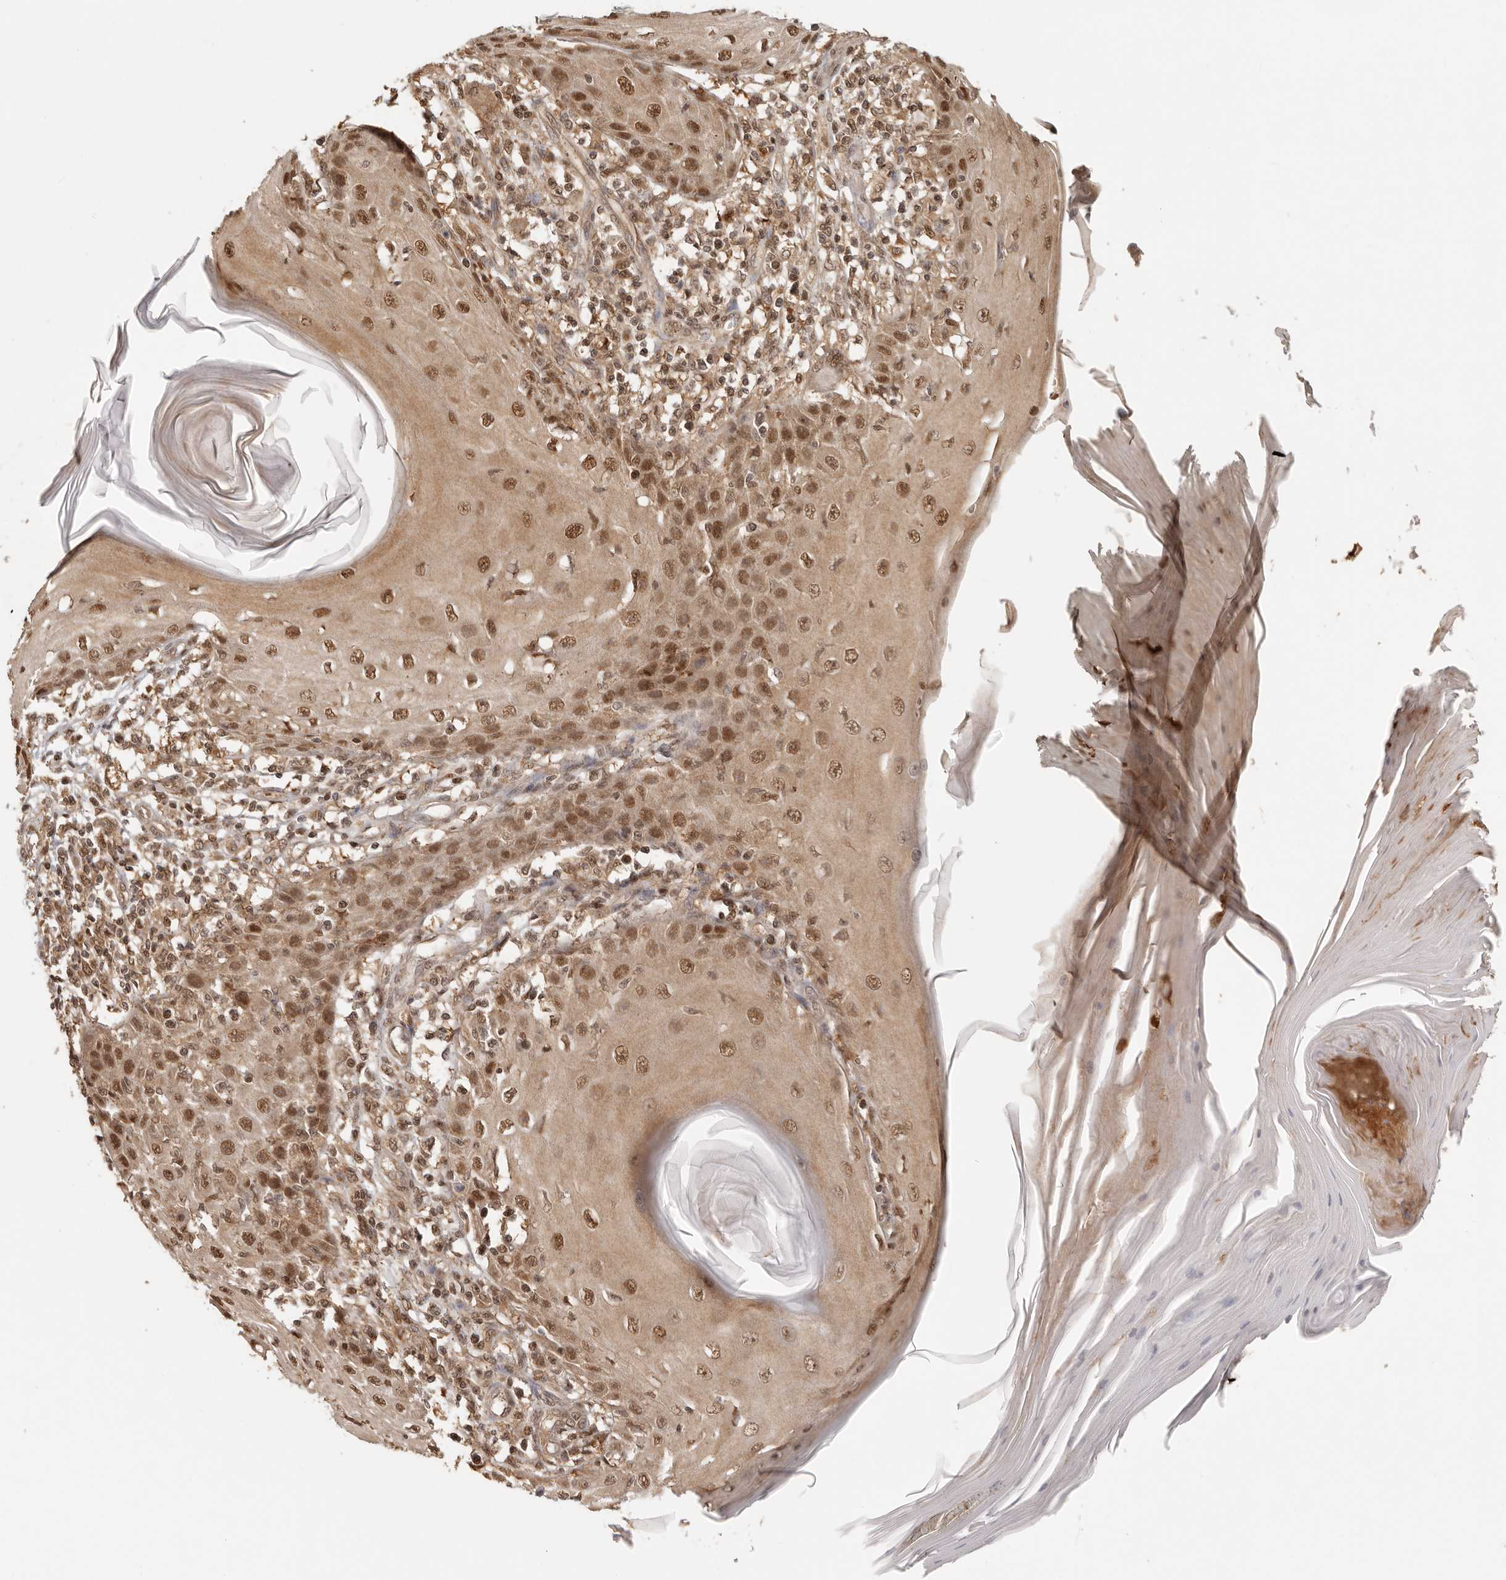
{"staining": {"intensity": "moderate", "quantity": ">75%", "location": "nuclear"}, "tissue": "skin cancer", "cell_type": "Tumor cells", "image_type": "cancer", "snomed": [{"axis": "morphology", "description": "Squamous cell carcinoma, NOS"}, {"axis": "topography", "description": "Skin"}], "caption": "Immunohistochemical staining of skin cancer shows medium levels of moderate nuclear expression in approximately >75% of tumor cells.", "gene": "PSMA5", "patient": {"sex": "female", "age": 73}}